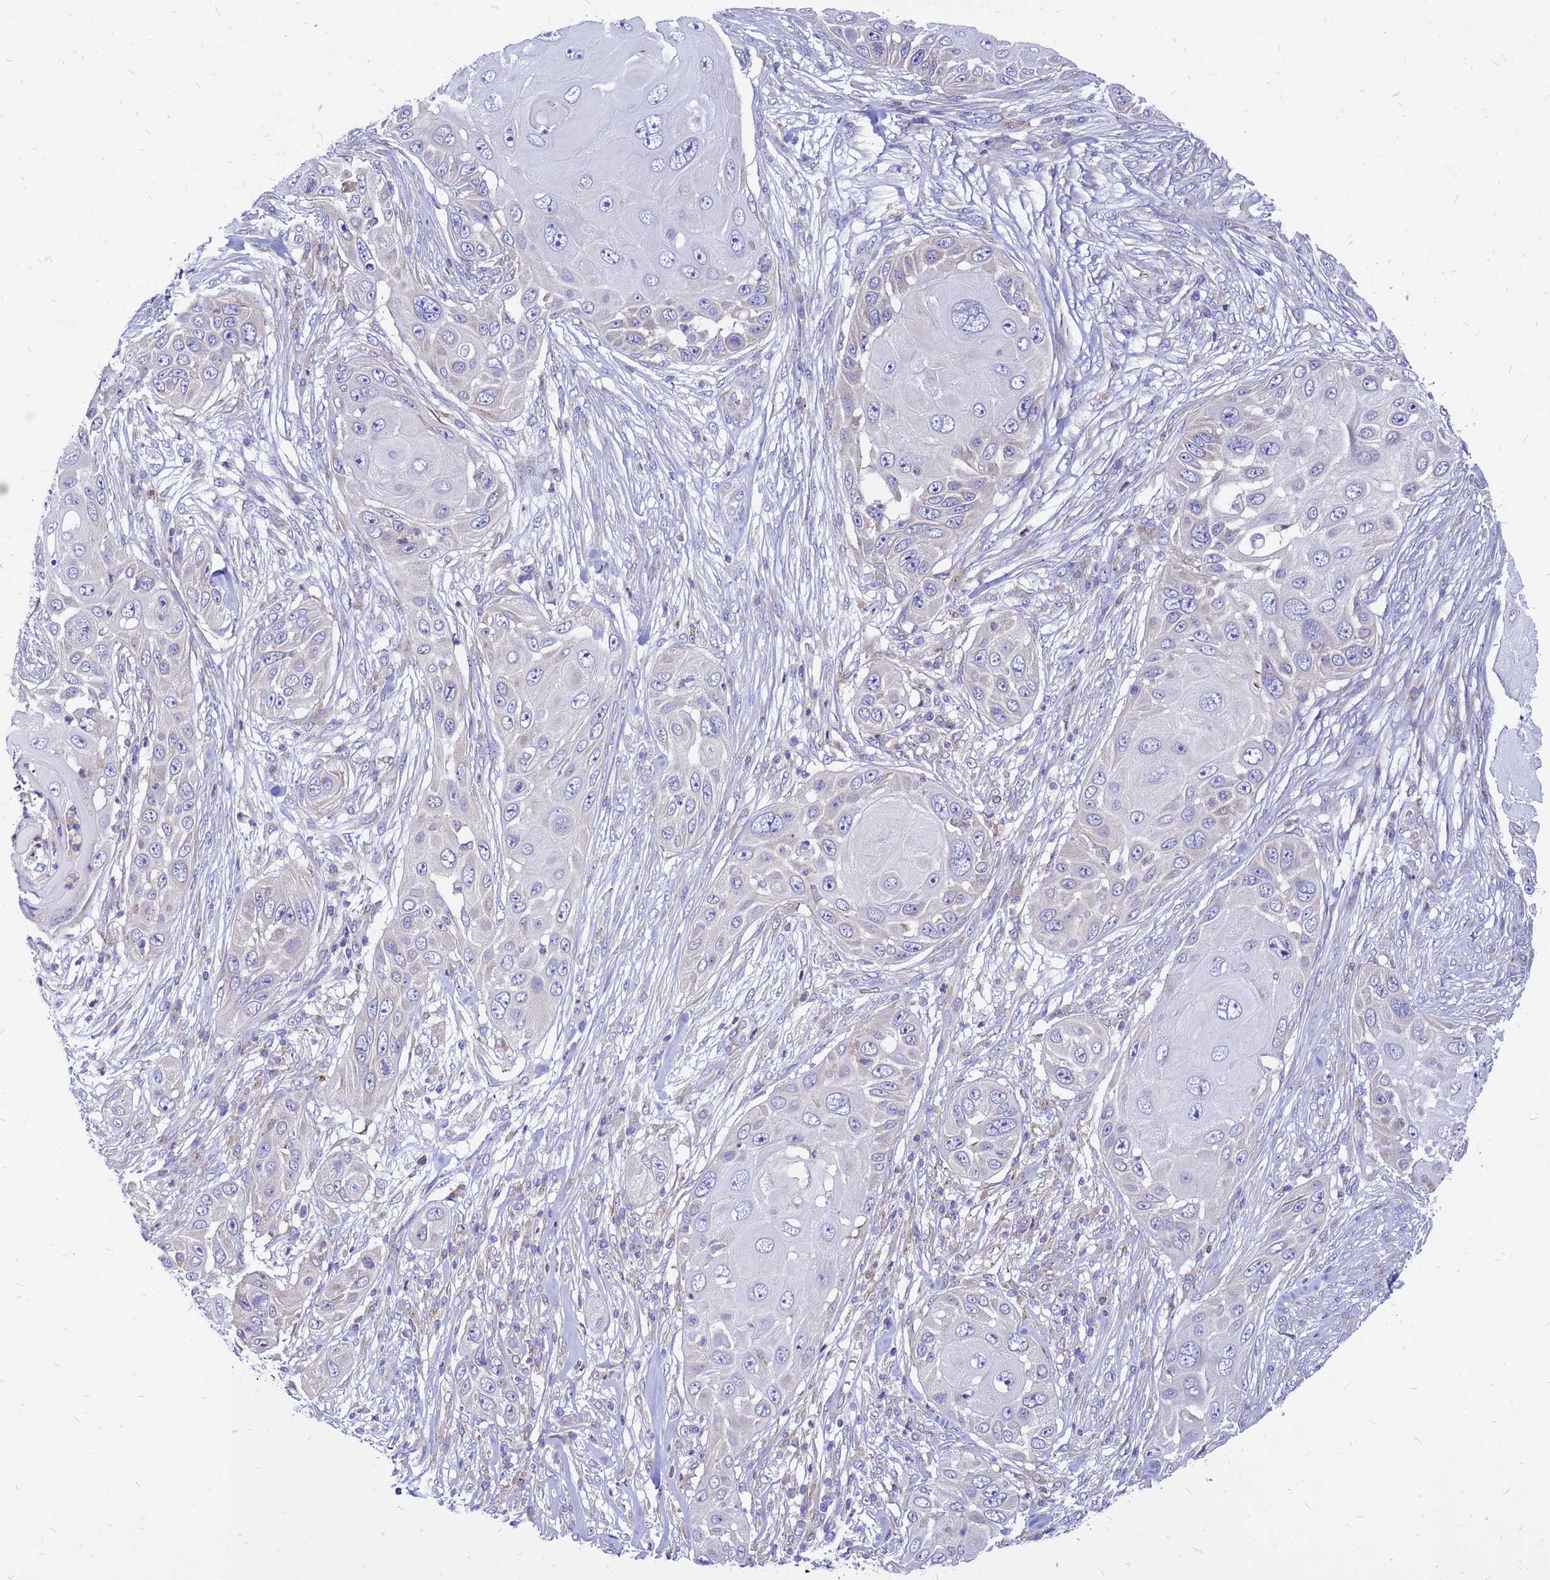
{"staining": {"intensity": "negative", "quantity": "none", "location": "none"}, "tissue": "skin cancer", "cell_type": "Tumor cells", "image_type": "cancer", "snomed": [{"axis": "morphology", "description": "Squamous cell carcinoma, NOS"}, {"axis": "topography", "description": "Skin"}], "caption": "This is a photomicrograph of immunohistochemistry (IHC) staining of skin cancer (squamous cell carcinoma), which shows no staining in tumor cells.", "gene": "FHIP1A", "patient": {"sex": "female", "age": 44}}